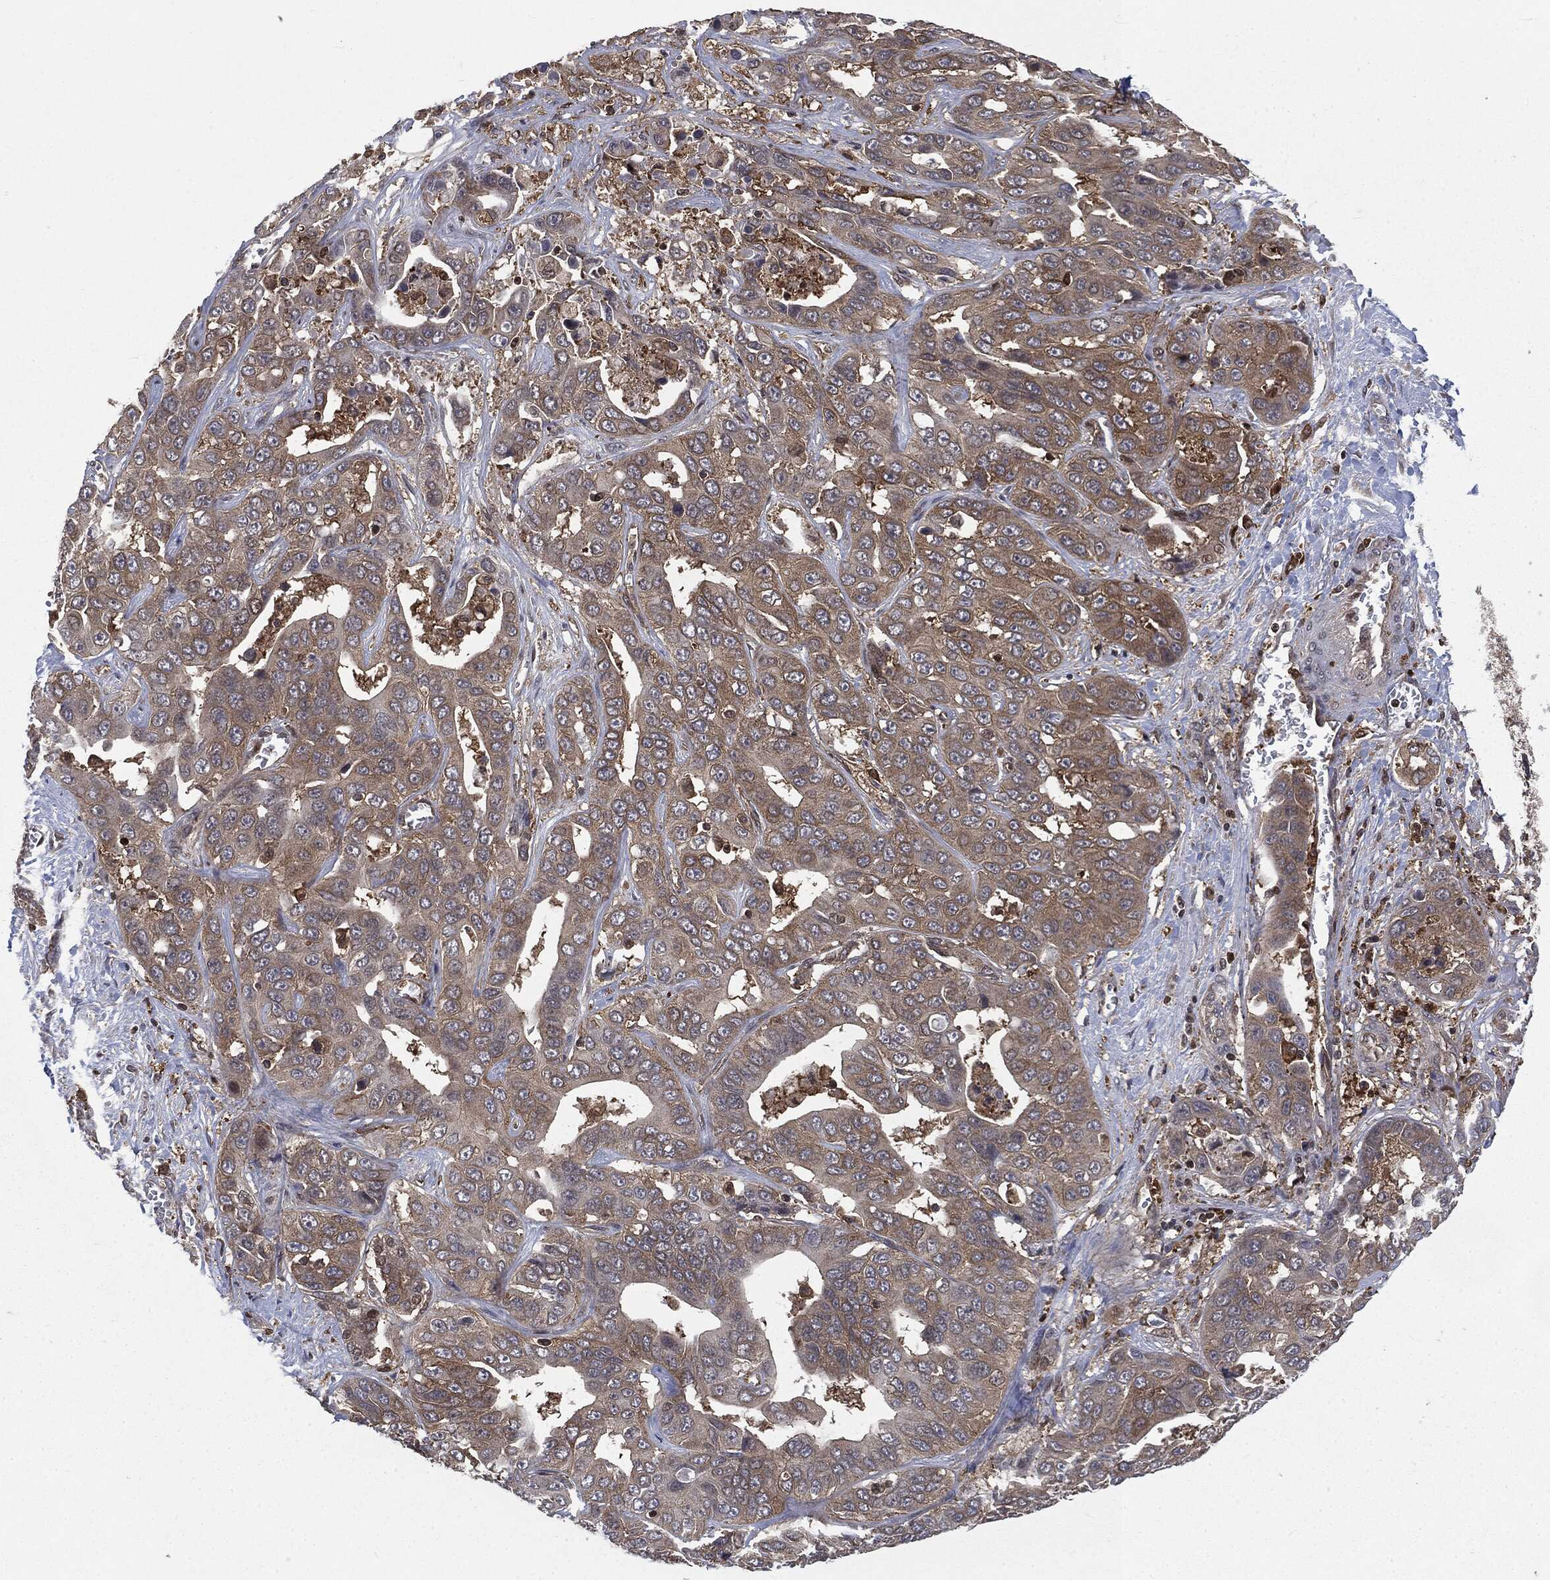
{"staining": {"intensity": "weak", "quantity": ">75%", "location": "cytoplasmic/membranous"}, "tissue": "liver cancer", "cell_type": "Tumor cells", "image_type": "cancer", "snomed": [{"axis": "morphology", "description": "Cholangiocarcinoma"}, {"axis": "topography", "description": "Liver"}], "caption": "A low amount of weak cytoplasmic/membranous positivity is appreciated in approximately >75% of tumor cells in cholangiocarcinoma (liver) tissue.", "gene": "SNX5", "patient": {"sex": "female", "age": 52}}